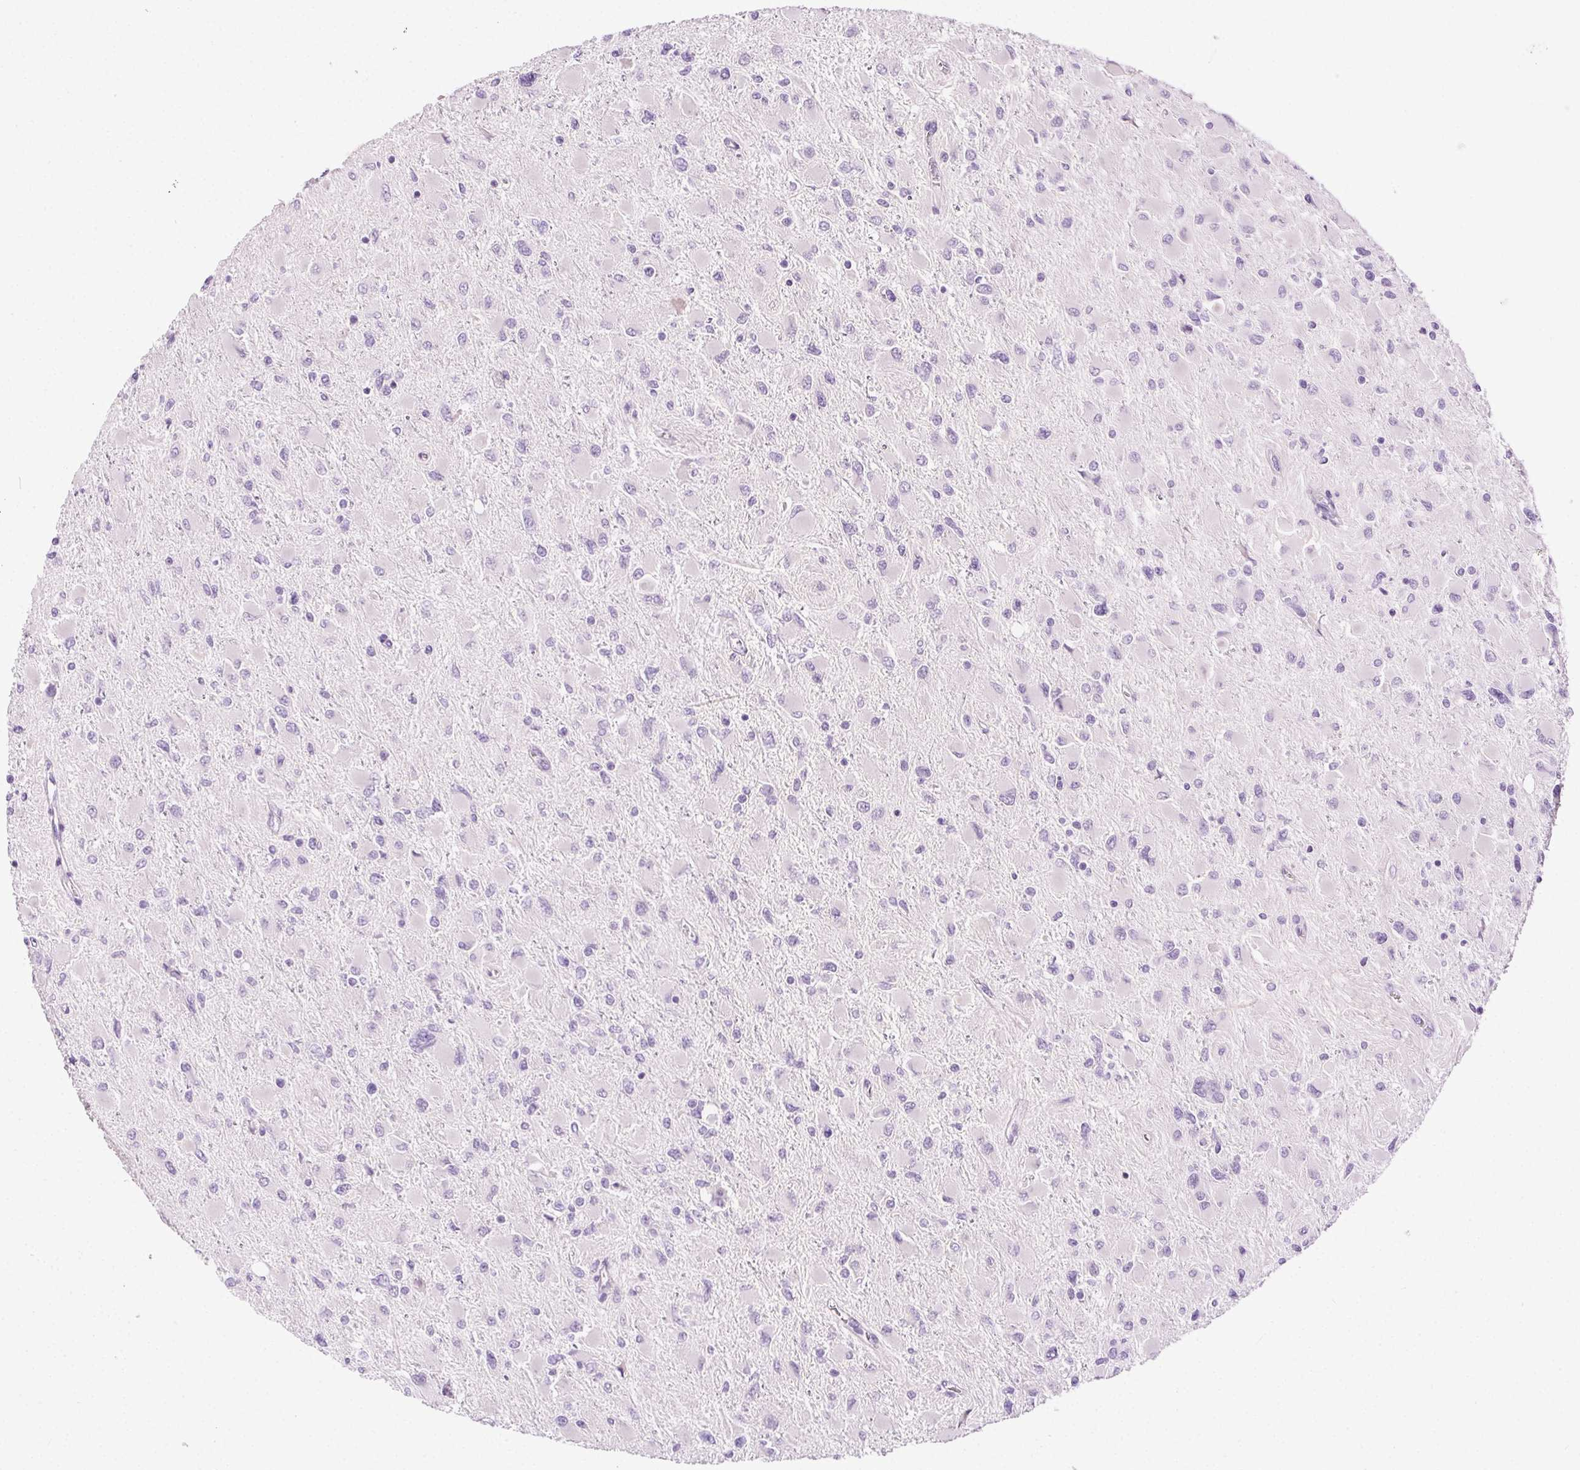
{"staining": {"intensity": "negative", "quantity": "none", "location": "none"}, "tissue": "glioma", "cell_type": "Tumor cells", "image_type": "cancer", "snomed": [{"axis": "morphology", "description": "Glioma, malignant, High grade"}, {"axis": "topography", "description": "Cerebral cortex"}], "caption": "The histopathology image shows no significant staining in tumor cells of glioma. The staining is performed using DAB brown chromogen with nuclei counter-stained in using hematoxylin.", "gene": "C20orf85", "patient": {"sex": "female", "age": 36}}